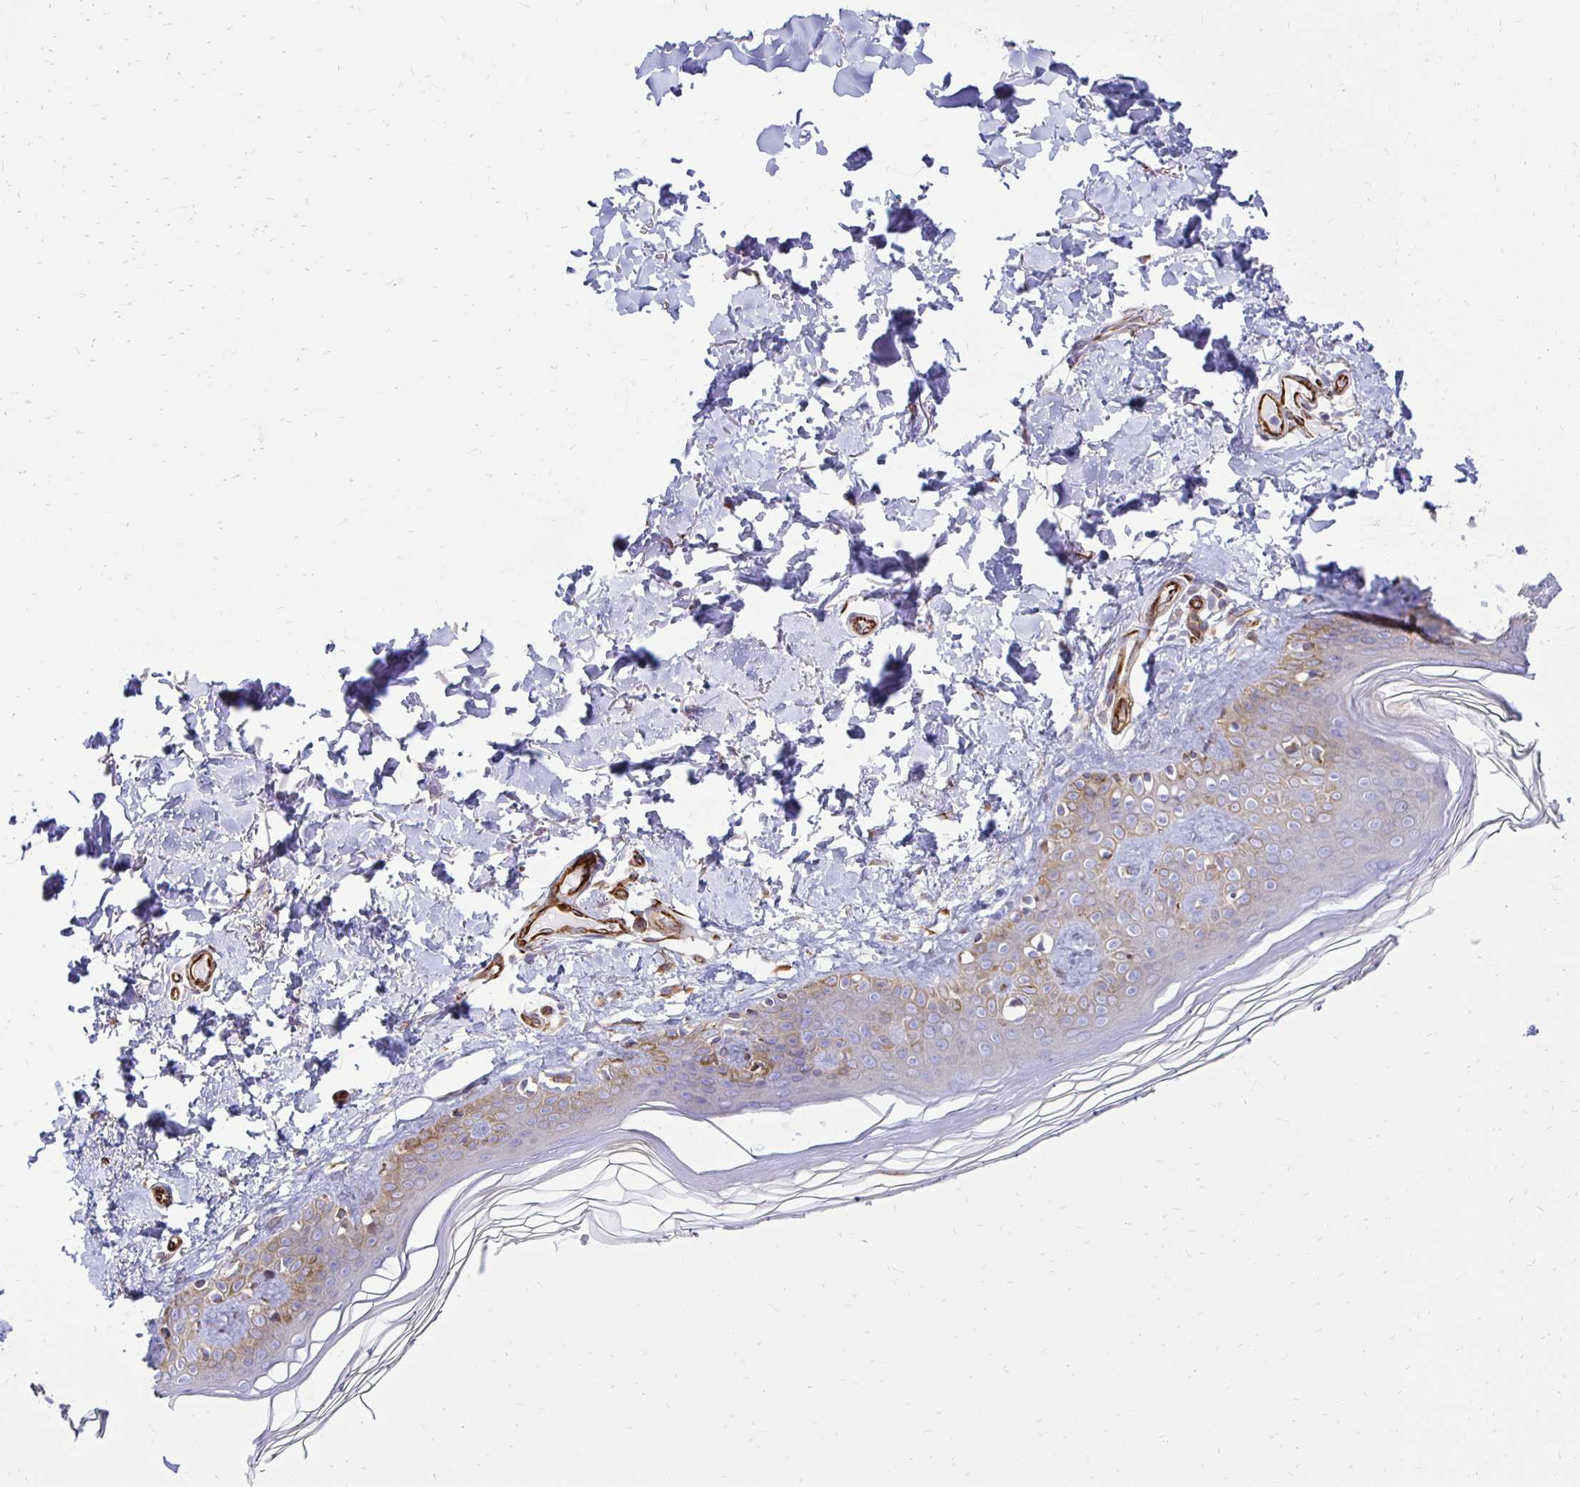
{"staining": {"intensity": "negative", "quantity": "none", "location": "none"}, "tissue": "skin", "cell_type": "Fibroblasts", "image_type": "normal", "snomed": [{"axis": "morphology", "description": "Normal tissue, NOS"}, {"axis": "topography", "description": "Skin"}, {"axis": "topography", "description": "Peripheral nerve tissue"}], "caption": "Immunohistochemistry histopathology image of benign skin: human skin stained with DAB exhibits no significant protein expression in fibroblasts.", "gene": "CTPS1", "patient": {"sex": "female", "age": 45}}